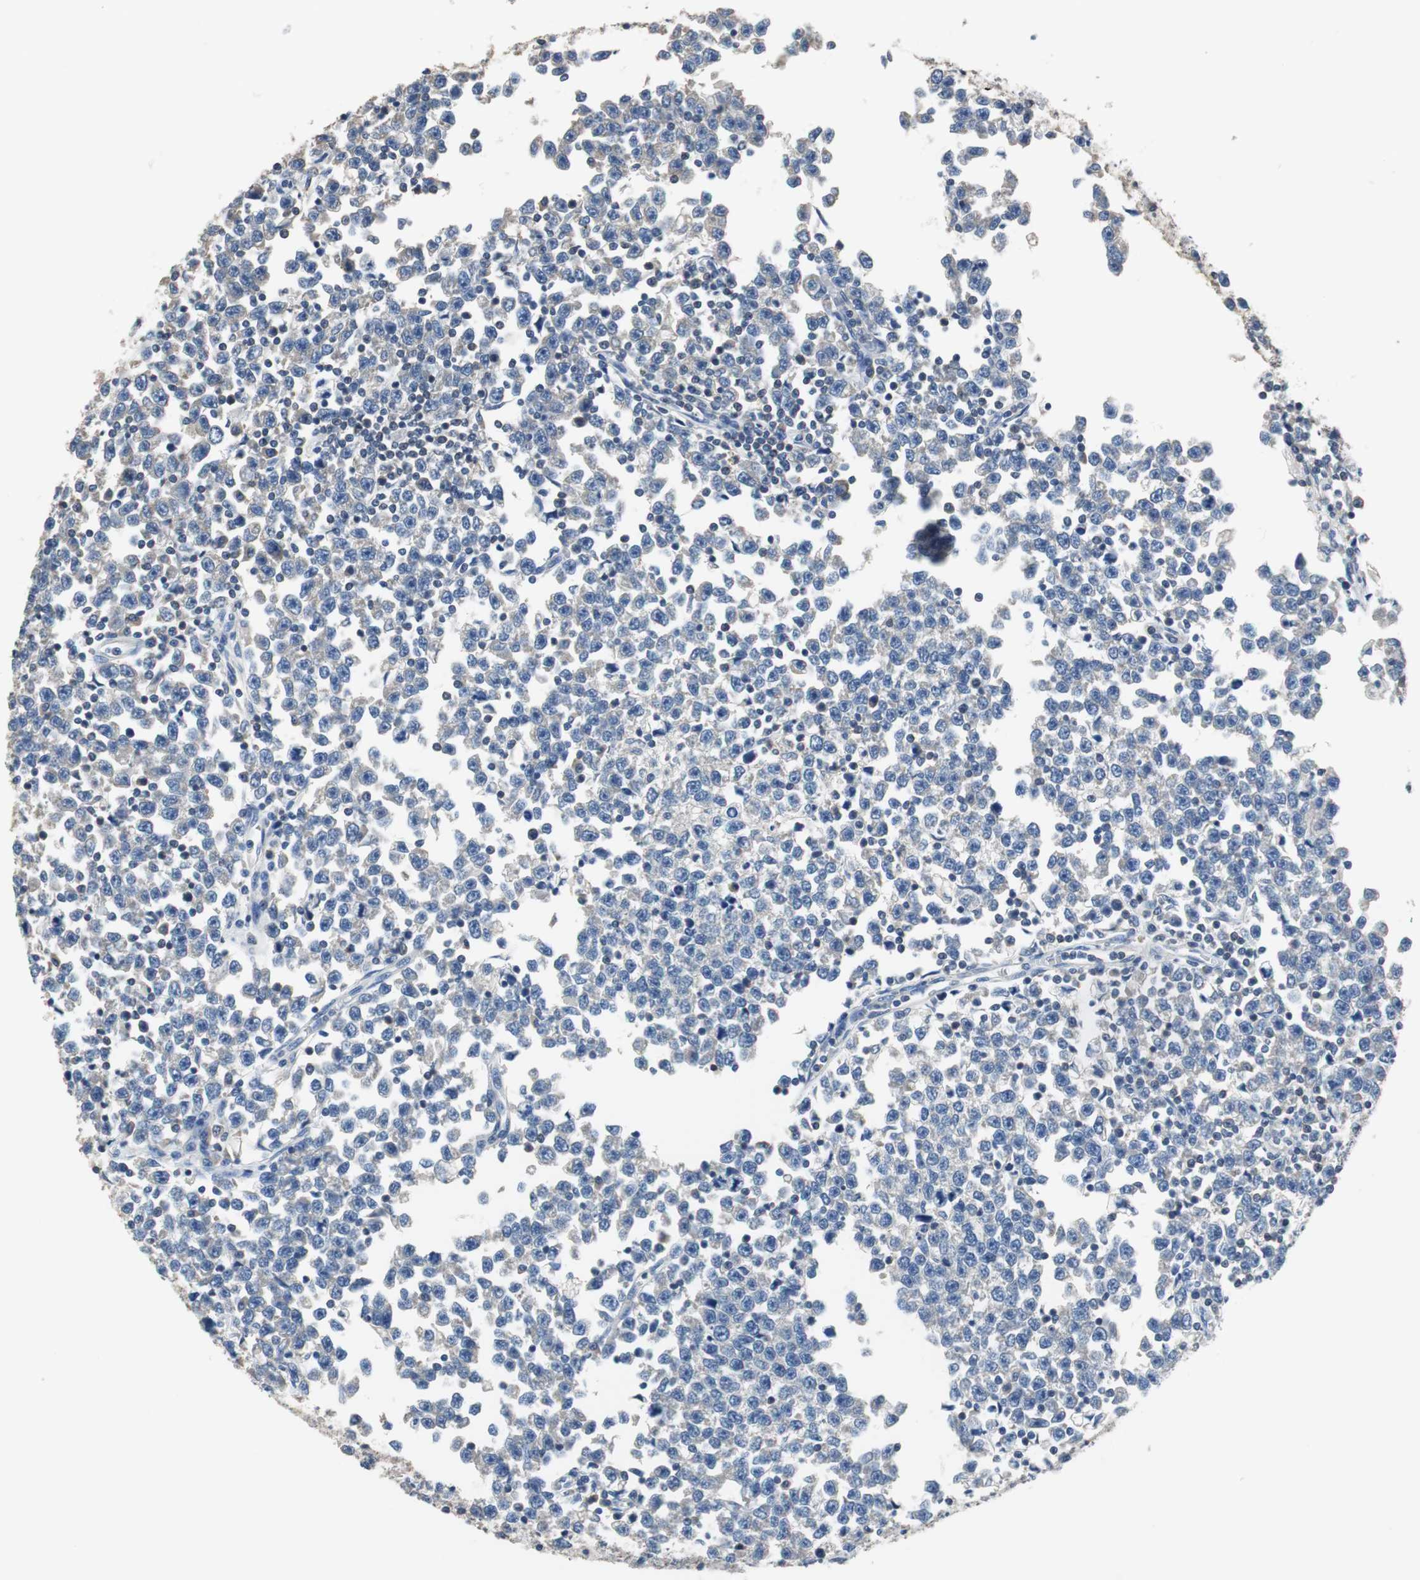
{"staining": {"intensity": "weak", "quantity": "<25%", "location": "cytoplasmic/membranous"}, "tissue": "testis cancer", "cell_type": "Tumor cells", "image_type": "cancer", "snomed": [{"axis": "morphology", "description": "Seminoma, NOS"}, {"axis": "topography", "description": "Testis"}], "caption": "Immunohistochemistry (IHC) of human testis seminoma demonstrates no expression in tumor cells. The staining was performed using DAB to visualize the protein expression in brown, while the nuclei were stained in blue with hematoxylin (Magnification: 20x).", "gene": "PRKCA", "patient": {"sex": "male", "age": 43}}